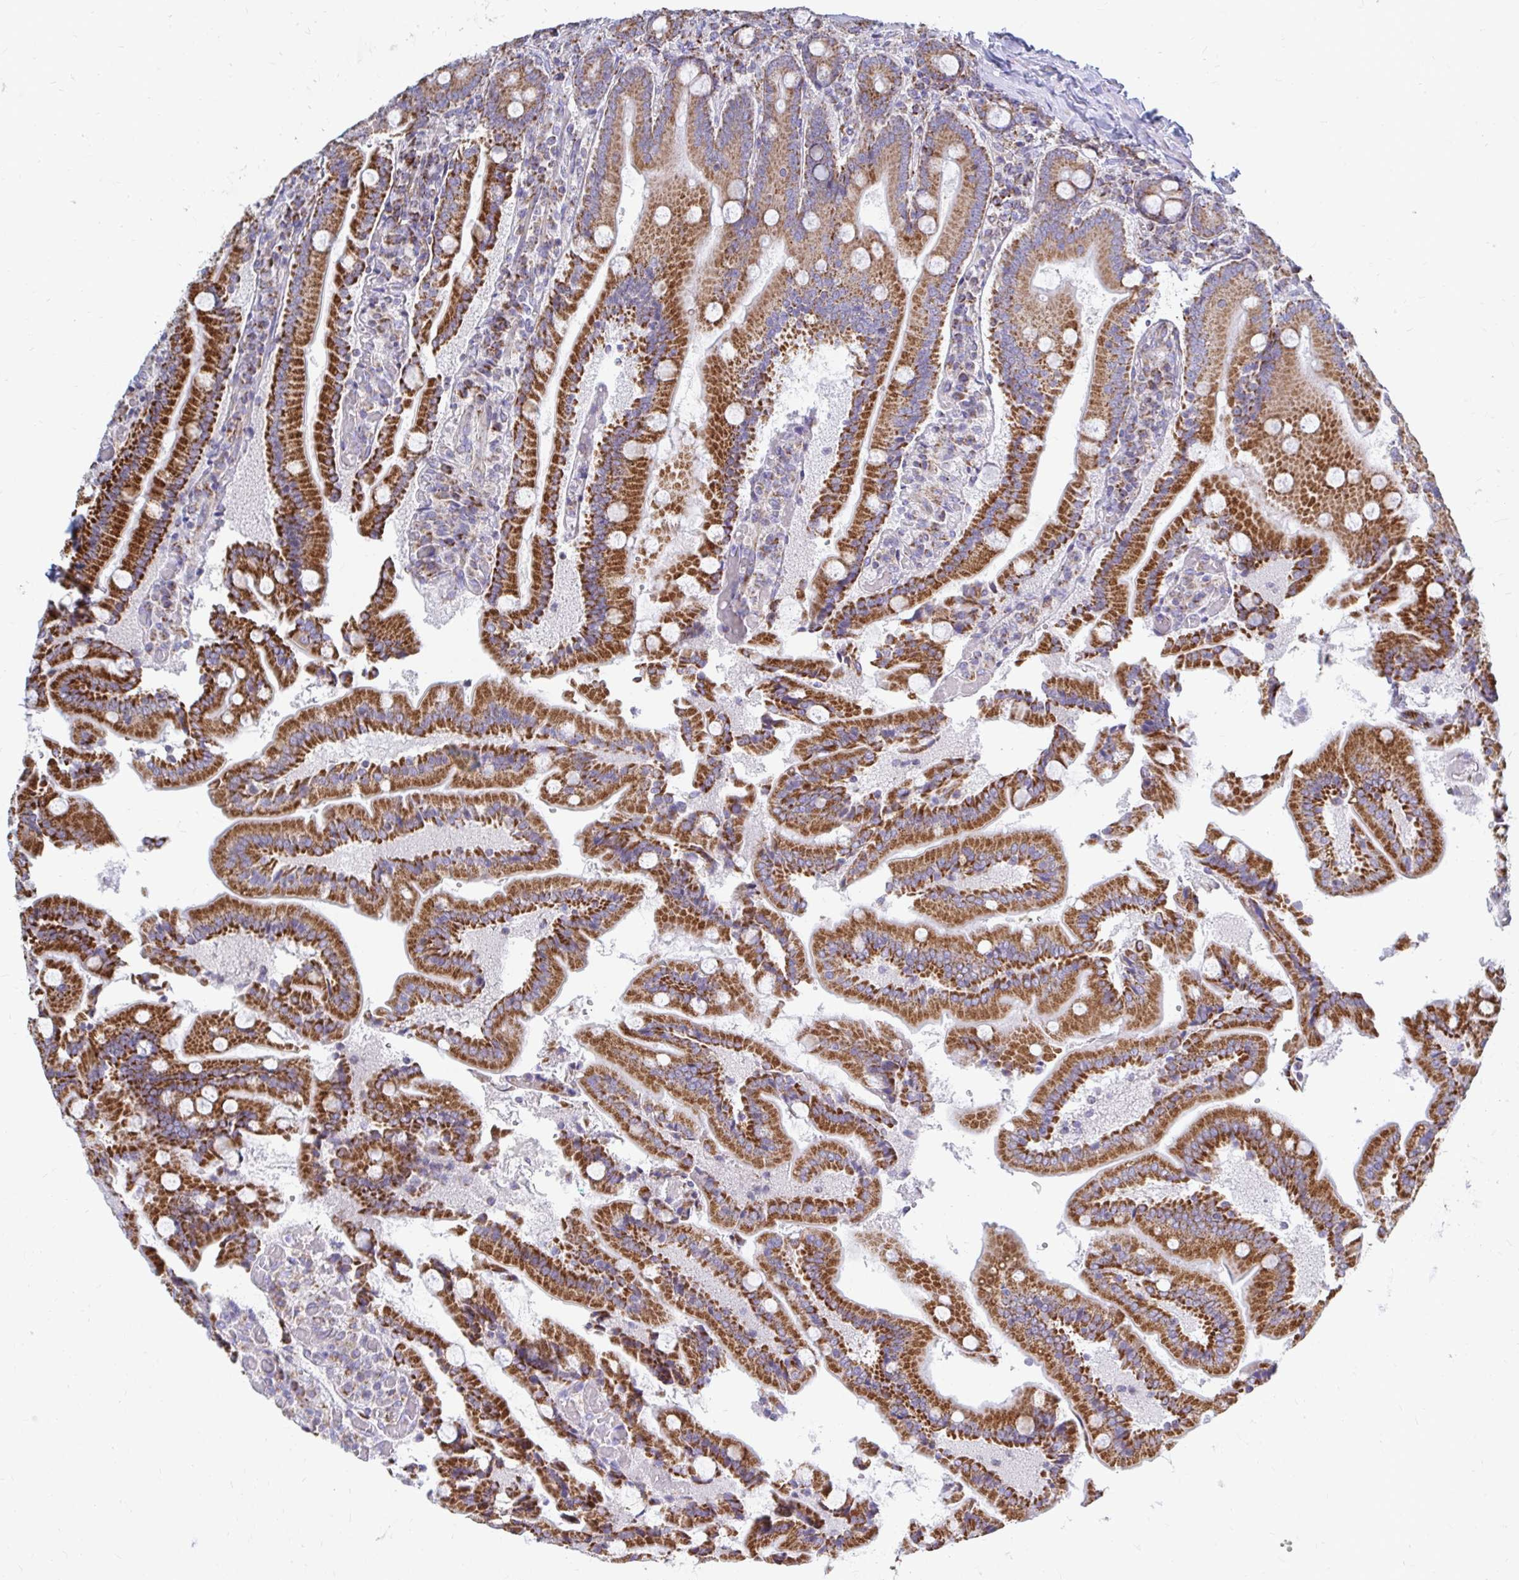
{"staining": {"intensity": "strong", "quantity": ">75%", "location": "cytoplasmic/membranous"}, "tissue": "duodenum", "cell_type": "Glandular cells", "image_type": "normal", "snomed": [{"axis": "morphology", "description": "Normal tissue, NOS"}, {"axis": "topography", "description": "Duodenum"}], "caption": "The immunohistochemical stain shows strong cytoplasmic/membranous positivity in glandular cells of normal duodenum.", "gene": "OR10R2", "patient": {"sex": "female", "age": 62}}